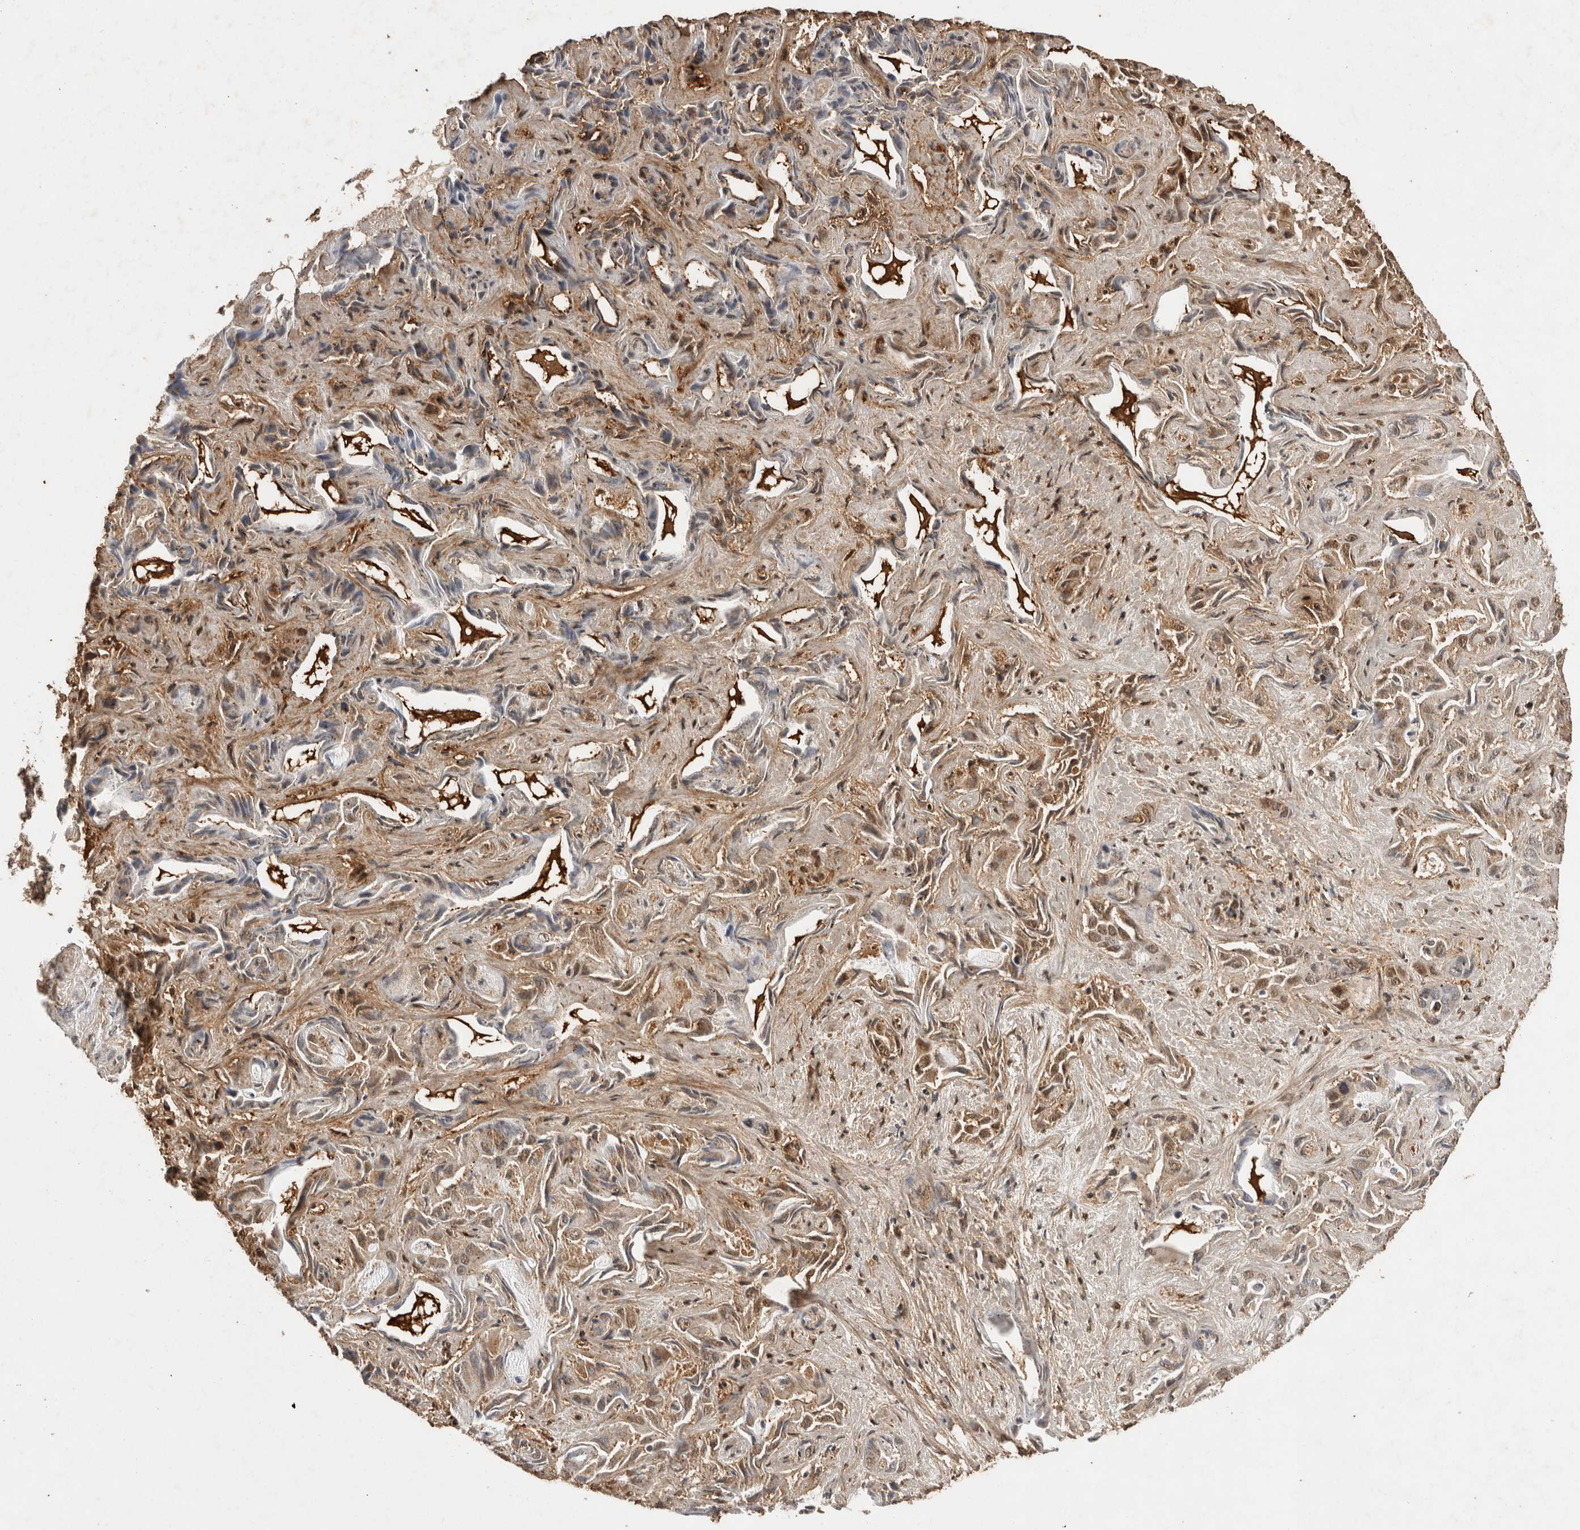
{"staining": {"intensity": "strong", "quantity": "<25%", "location": "cytoplasmic/membranous"}, "tissue": "liver cancer", "cell_type": "Tumor cells", "image_type": "cancer", "snomed": [{"axis": "morphology", "description": "Cholangiocarcinoma"}, {"axis": "topography", "description": "Liver"}], "caption": "A brown stain labels strong cytoplasmic/membranous positivity of a protein in human liver cholangiocarcinoma tumor cells.", "gene": "C1QTNF5", "patient": {"sex": "female", "age": 52}}